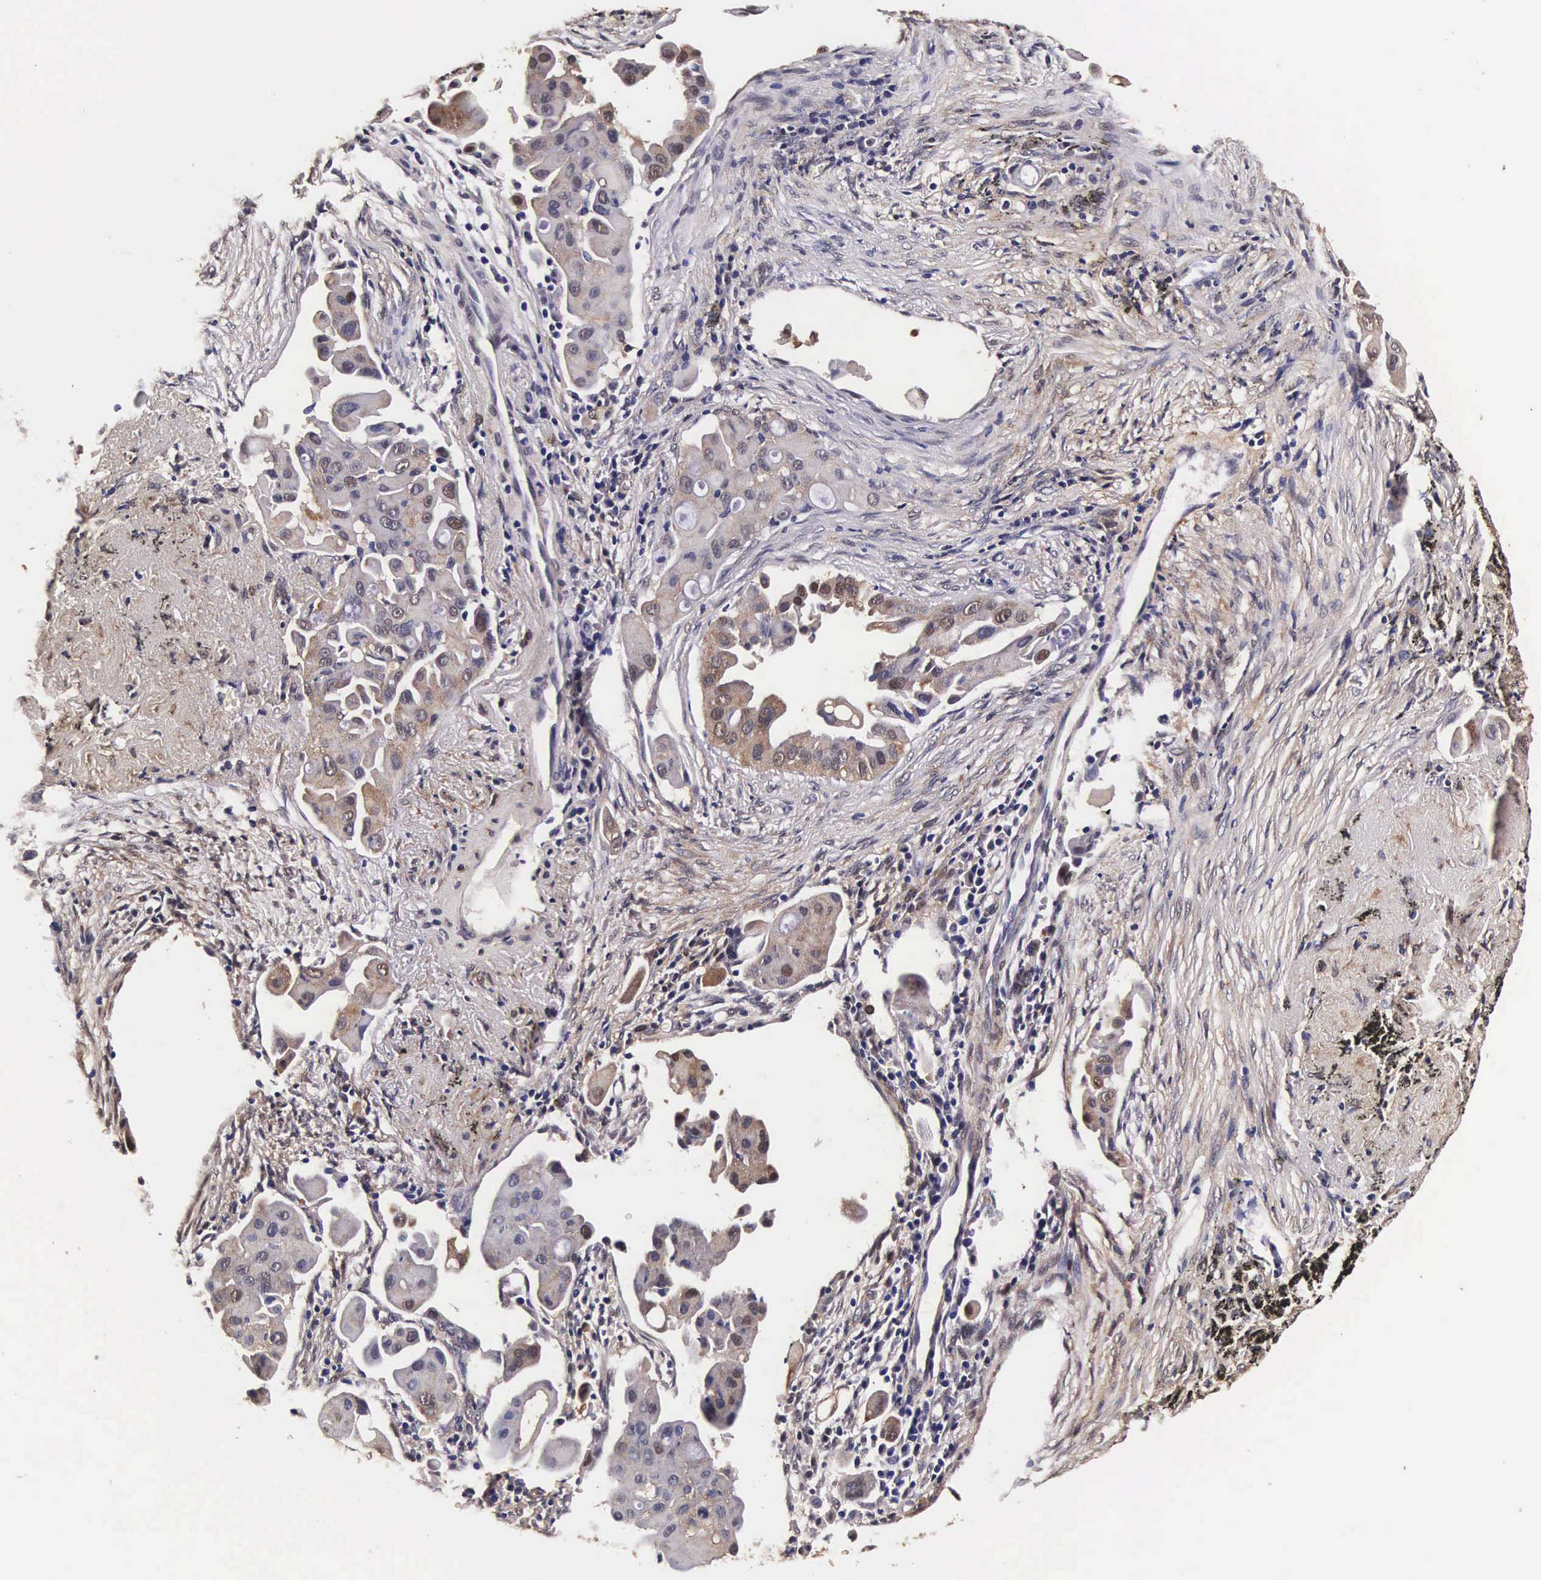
{"staining": {"intensity": "weak", "quantity": ">75%", "location": "cytoplasmic/membranous,nuclear"}, "tissue": "lung cancer", "cell_type": "Tumor cells", "image_type": "cancer", "snomed": [{"axis": "morphology", "description": "Adenocarcinoma, NOS"}, {"axis": "topography", "description": "Lung"}], "caption": "Protein staining of lung cancer (adenocarcinoma) tissue displays weak cytoplasmic/membranous and nuclear expression in about >75% of tumor cells.", "gene": "TECPR2", "patient": {"sex": "male", "age": 68}}